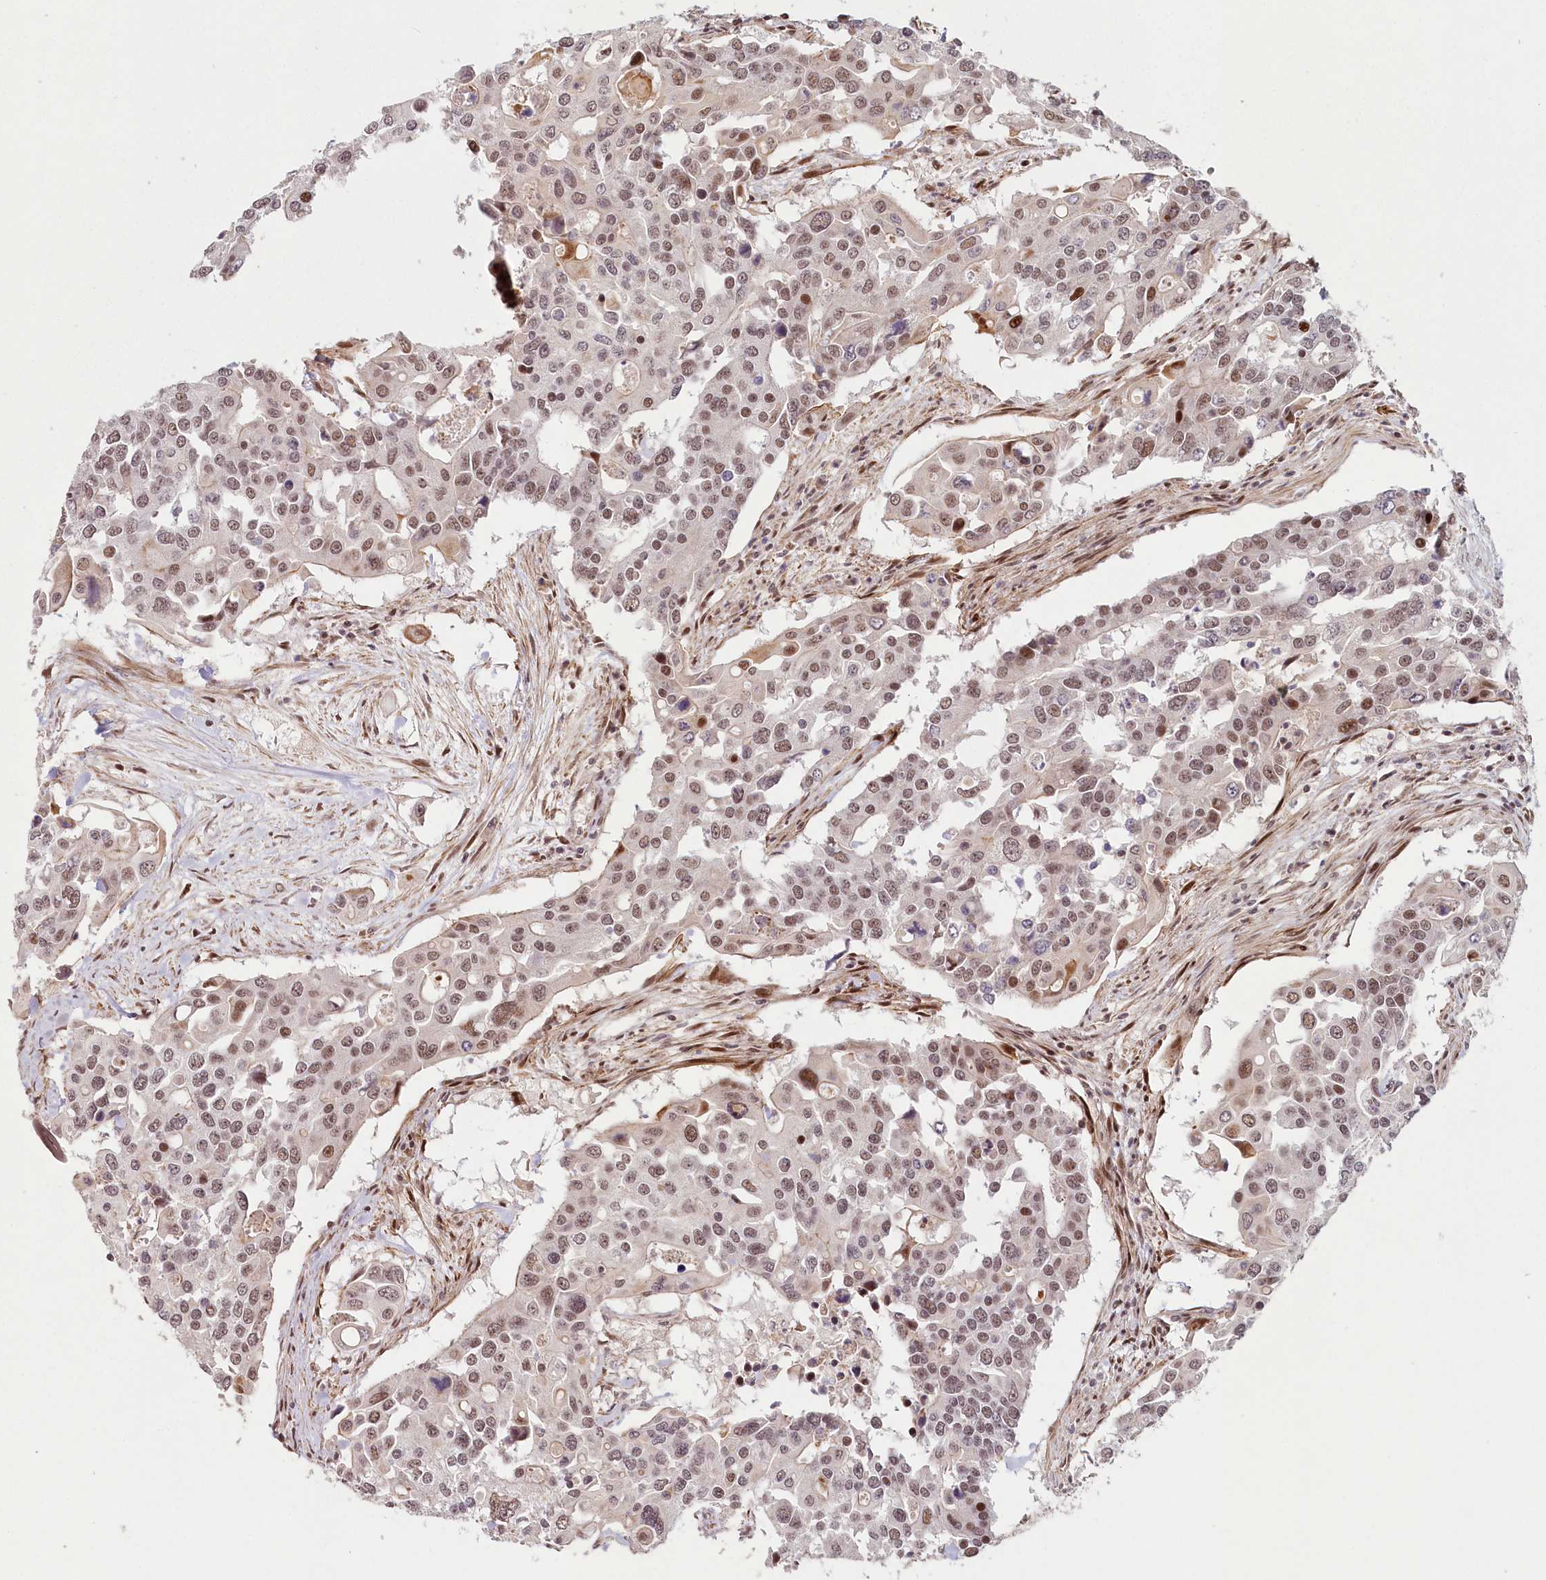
{"staining": {"intensity": "moderate", "quantity": ">75%", "location": "nuclear"}, "tissue": "colorectal cancer", "cell_type": "Tumor cells", "image_type": "cancer", "snomed": [{"axis": "morphology", "description": "Adenocarcinoma, NOS"}, {"axis": "topography", "description": "Colon"}], "caption": "Colorectal cancer stained for a protein (brown) shows moderate nuclear positive positivity in about >75% of tumor cells.", "gene": "FAM204A", "patient": {"sex": "male", "age": 77}}